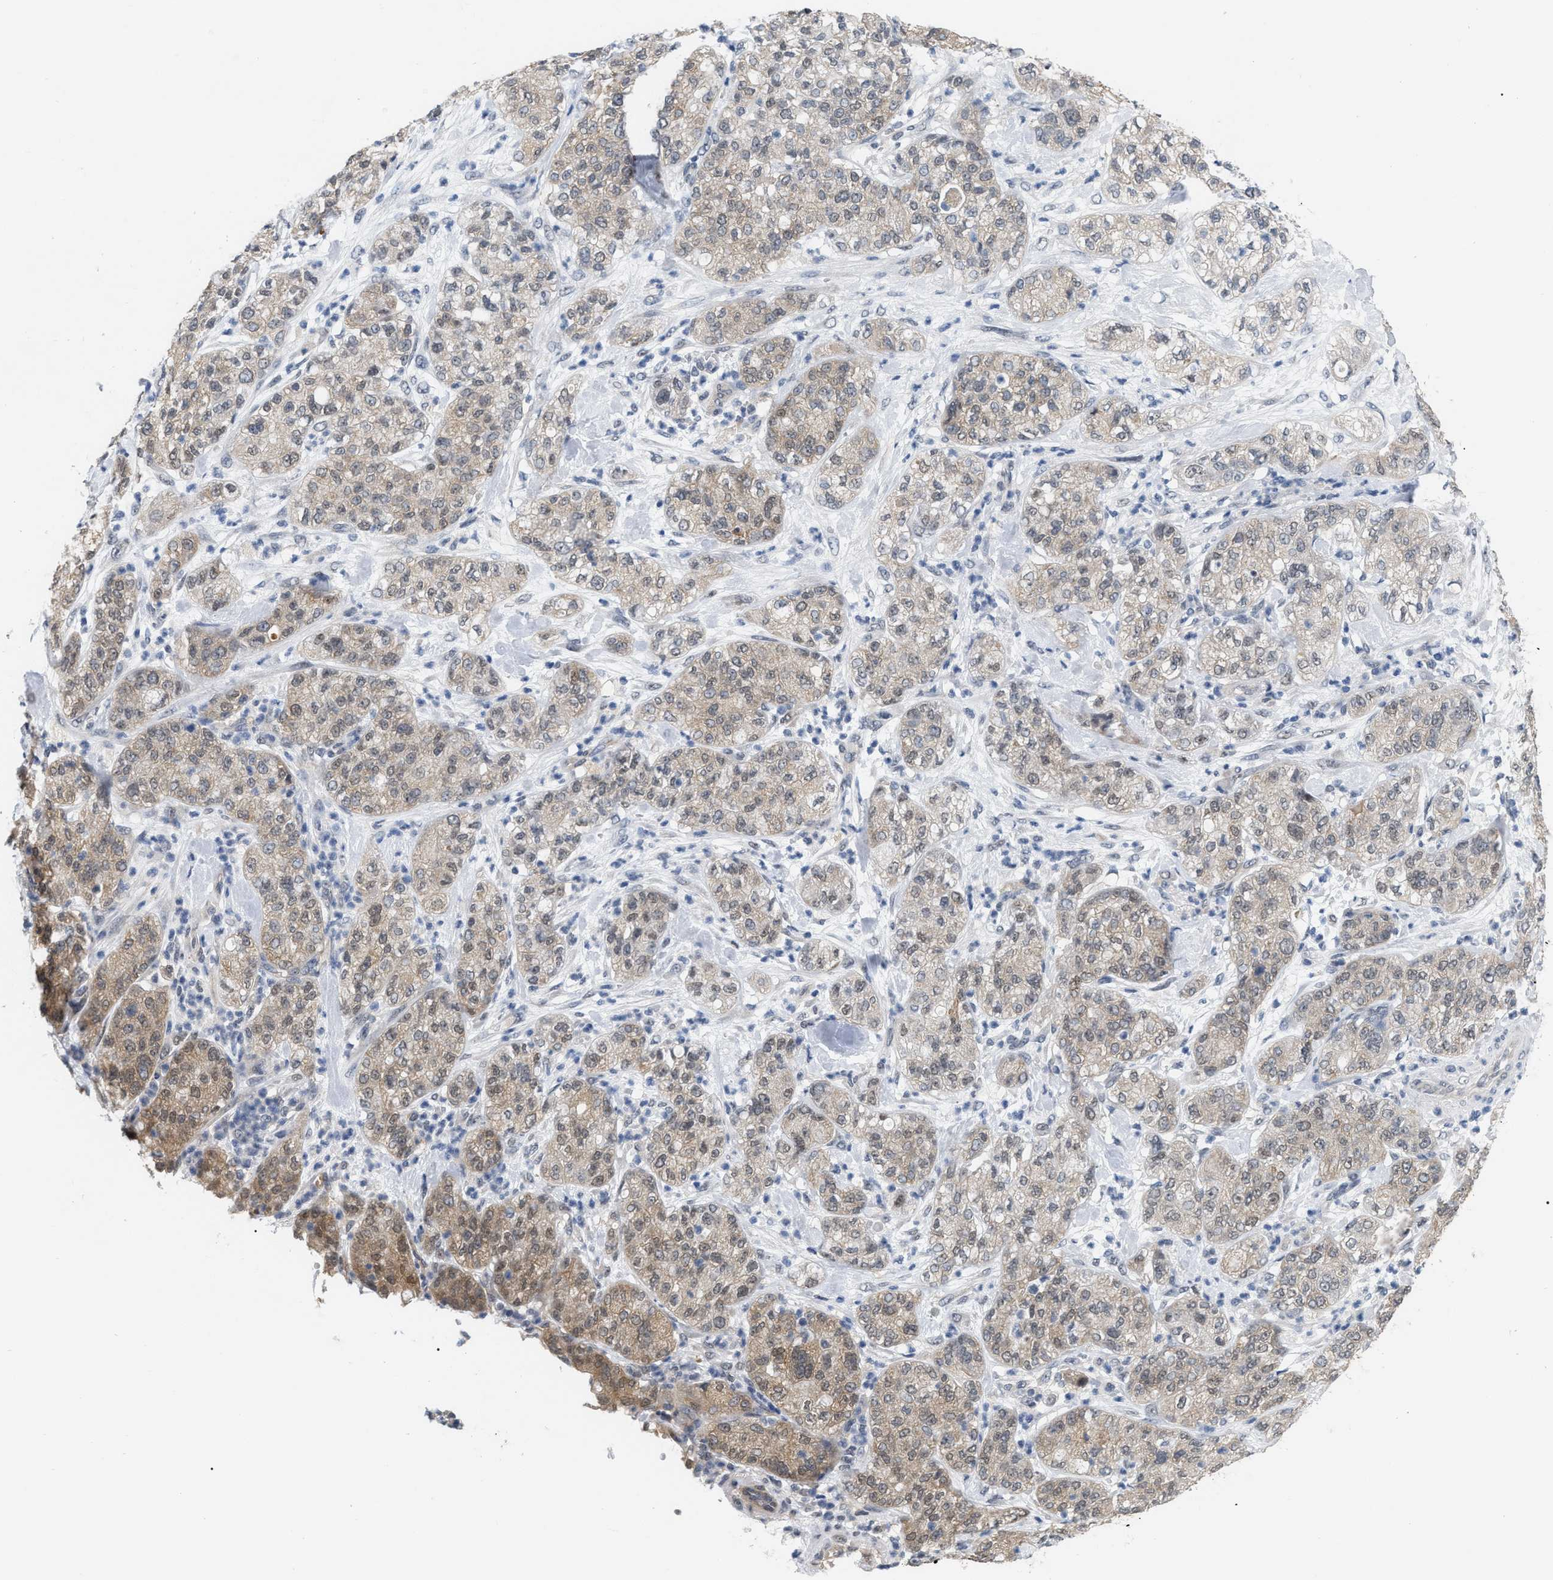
{"staining": {"intensity": "weak", "quantity": "25%-75%", "location": "cytoplasmic/membranous"}, "tissue": "pancreatic cancer", "cell_type": "Tumor cells", "image_type": "cancer", "snomed": [{"axis": "morphology", "description": "Adenocarcinoma, NOS"}, {"axis": "topography", "description": "Pancreas"}], "caption": "Immunohistochemical staining of human pancreatic cancer (adenocarcinoma) reveals weak cytoplasmic/membranous protein positivity in approximately 25%-75% of tumor cells.", "gene": "RUVBL1", "patient": {"sex": "female", "age": 78}}